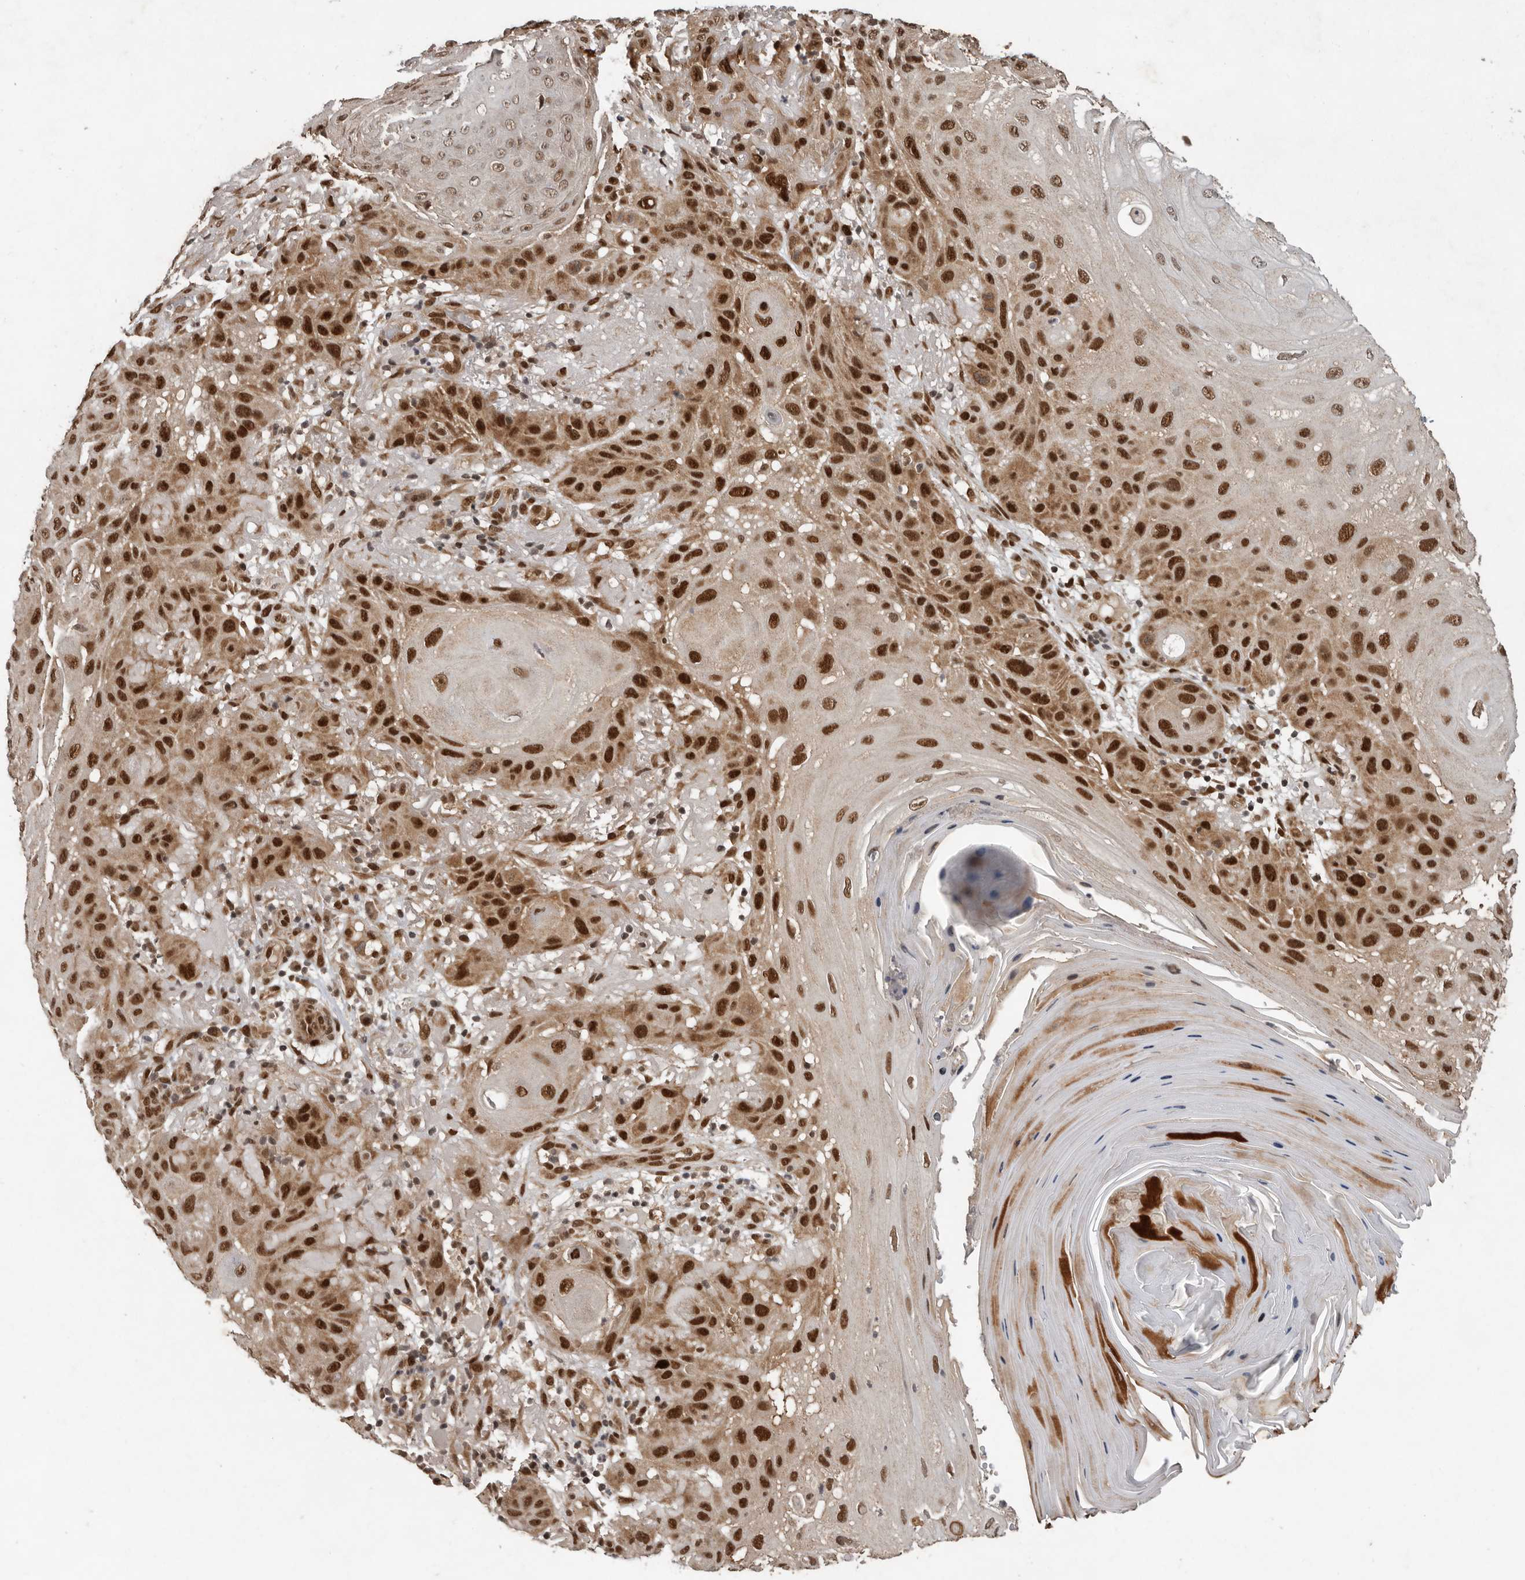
{"staining": {"intensity": "strong", "quantity": ">75%", "location": "nuclear"}, "tissue": "skin cancer", "cell_type": "Tumor cells", "image_type": "cancer", "snomed": [{"axis": "morphology", "description": "Normal tissue, NOS"}, {"axis": "morphology", "description": "Squamous cell carcinoma, NOS"}, {"axis": "topography", "description": "Skin"}], "caption": "Skin cancer (squamous cell carcinoma) stained for a protein reveals strong nuclear positivity in tumor cells.", "gene": "CDC27", "patient": {"sex": "female", "age": 96}}